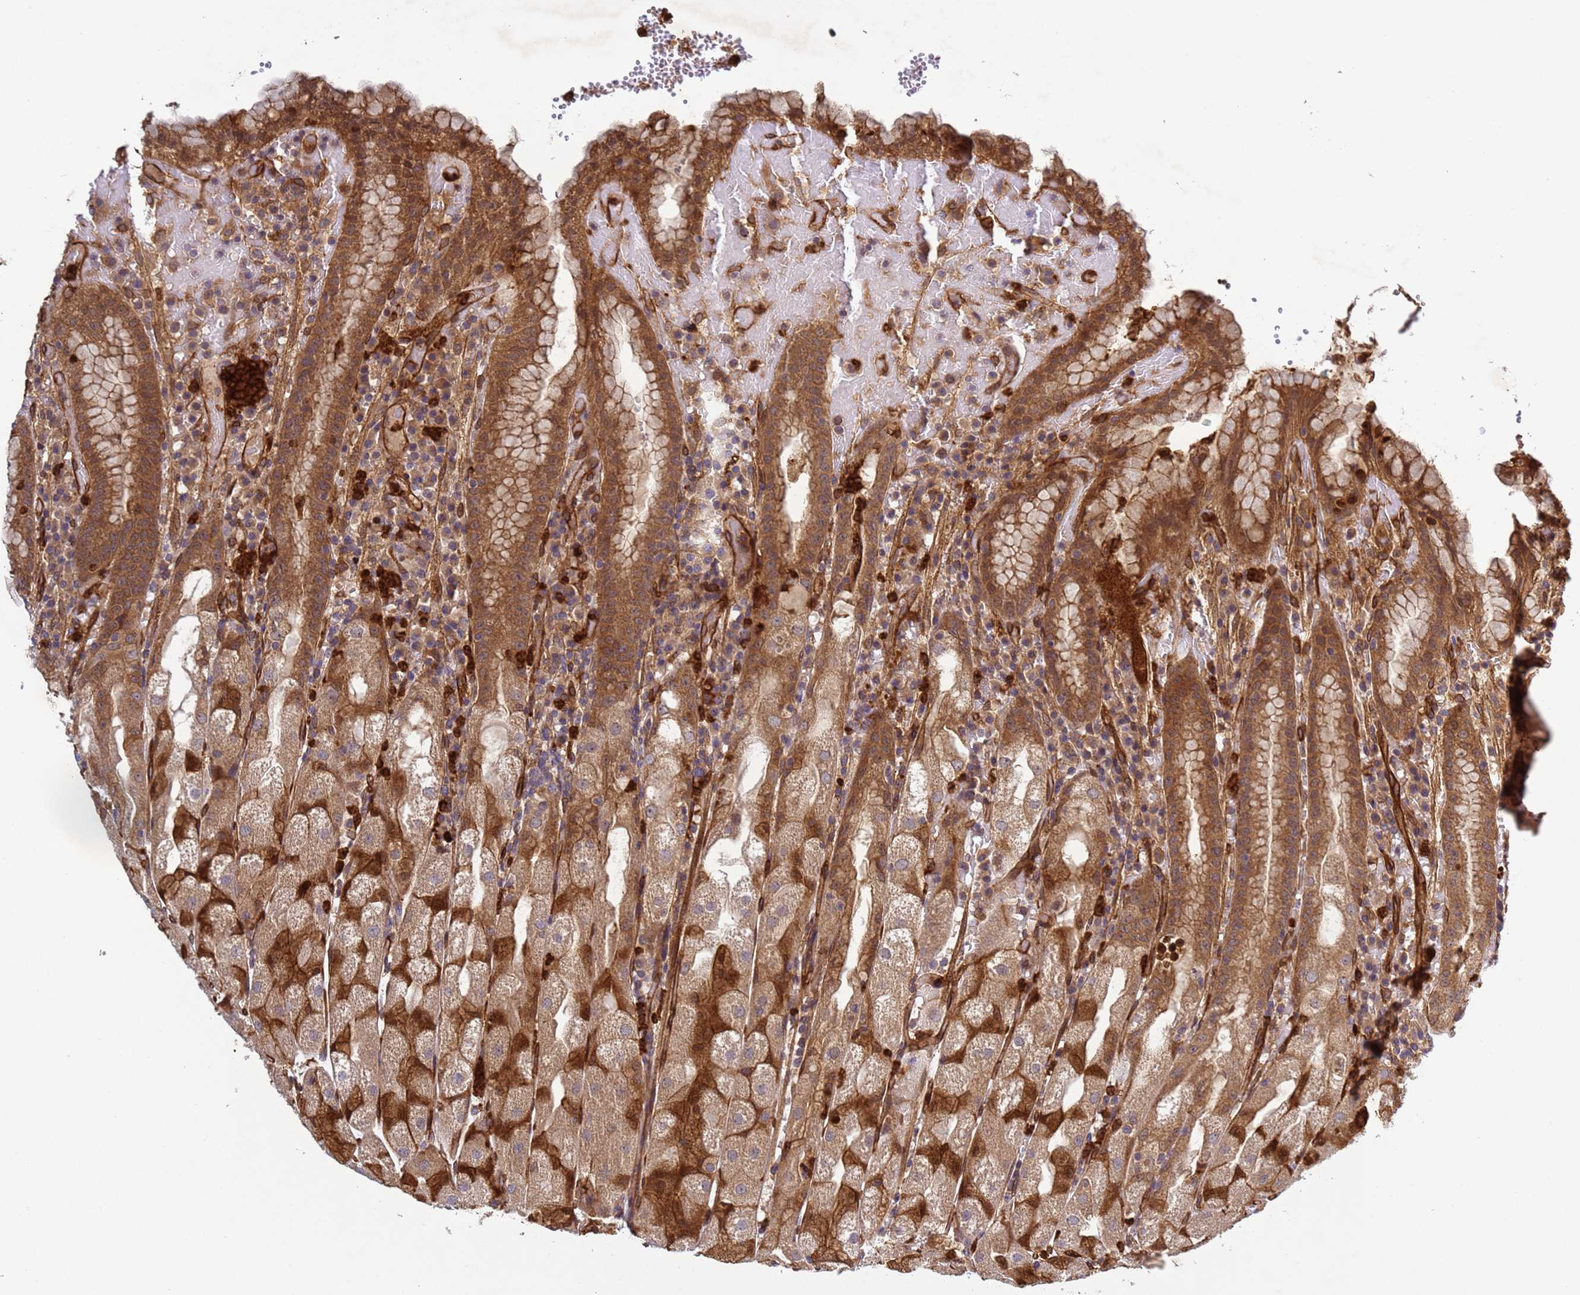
{"staining": {"intensity": "strong", "quantity": ">75%", "location": "cytoplasmic/membranous"}, "tissue": "stomach", "cell_type": "Glandular cells", "image_type": "normal", "snomed": [{"axis": "morphology", "description": "Normal tissue, NOS"}, {"axis": "topography", "description": "Stomach, upper"}], "caption": "DAB immunohistochemical staining of normal human stomach reveals strong cytoplasmic/membranous protein positivity in about >75% of glandular cells.", "gene": "C8orf34", "patient": {"sex": "male", "age": 52}}